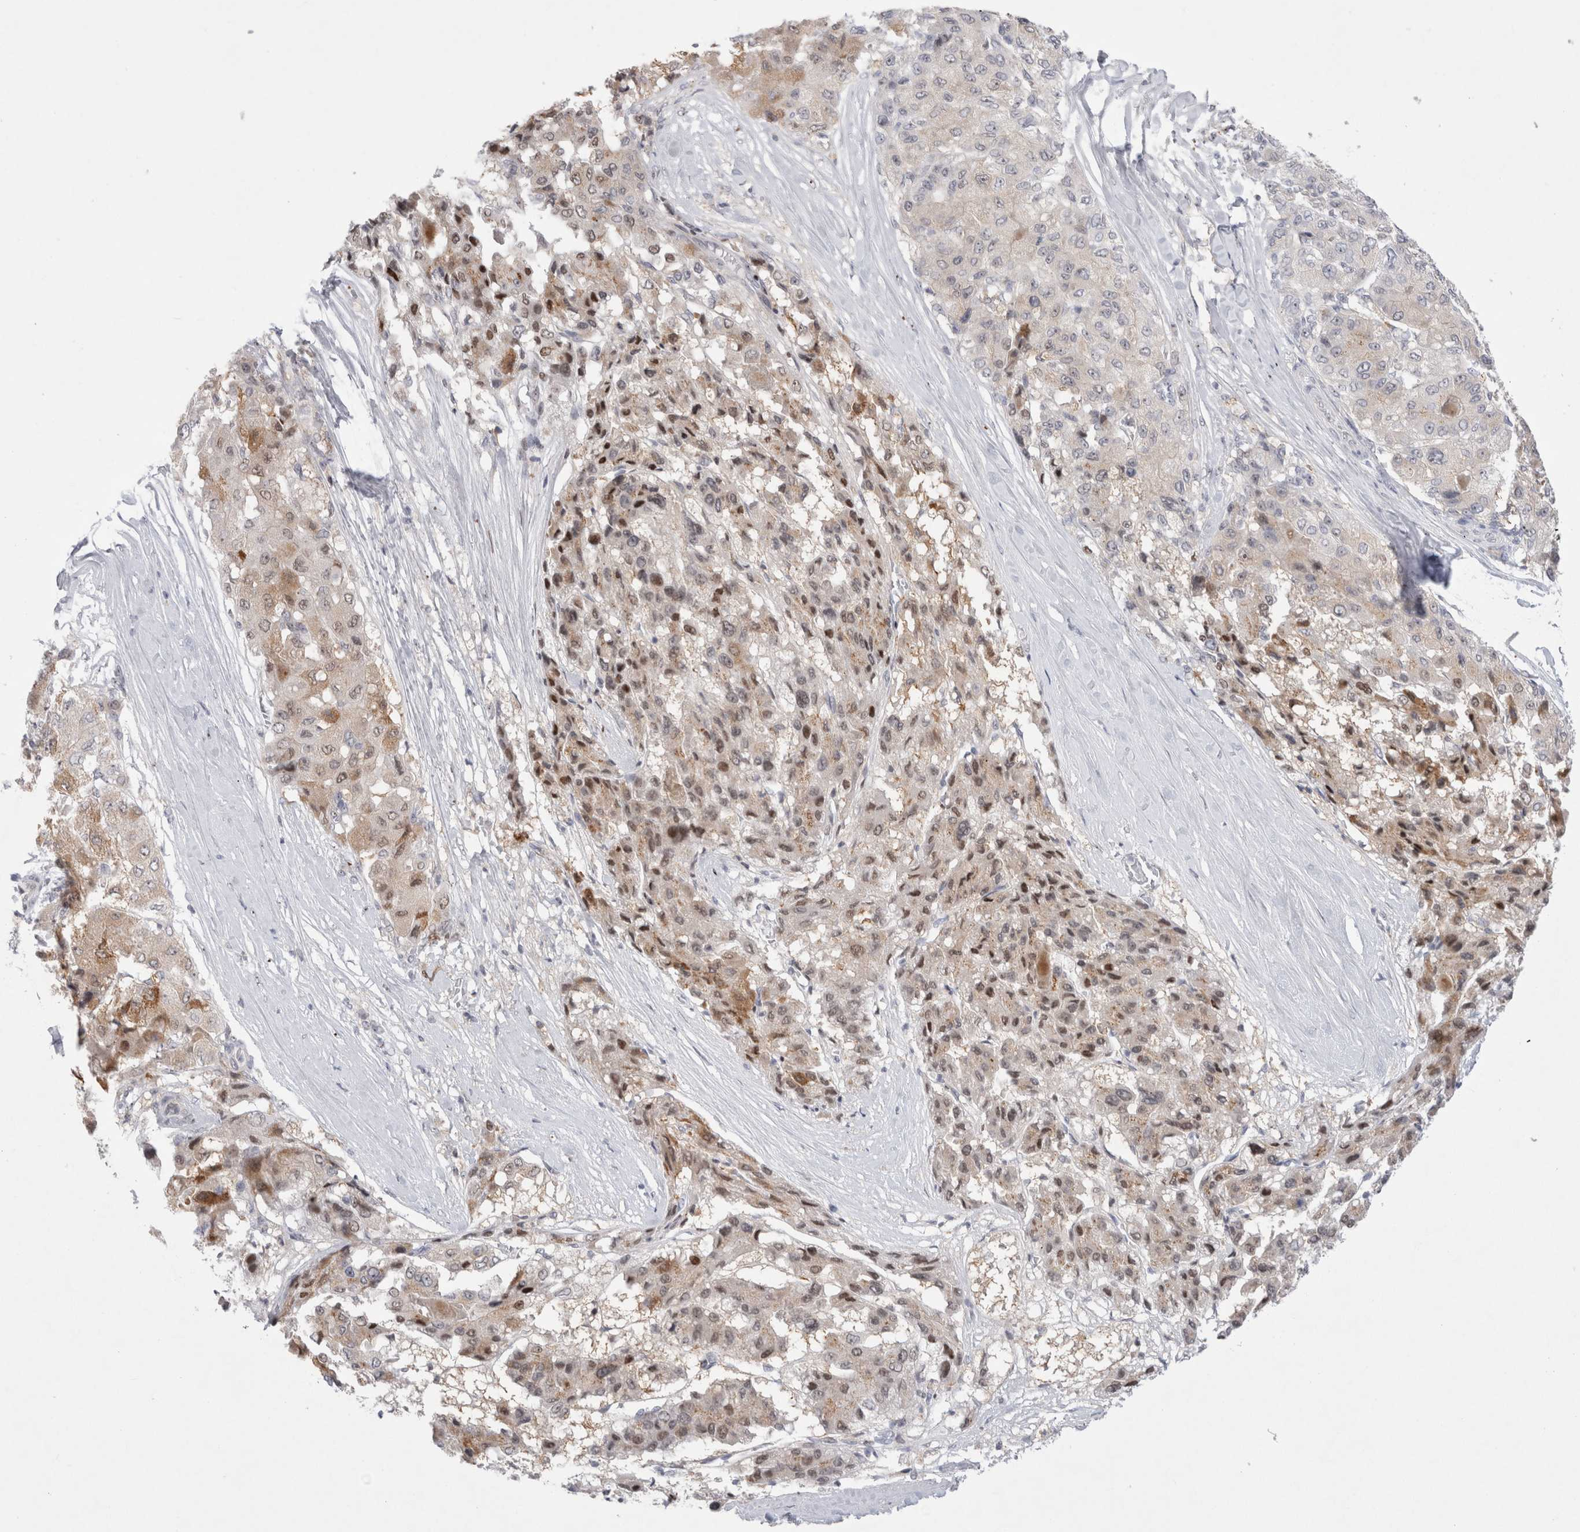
{"staining": {"intensity": "strong", "quantity": "<25%", "location": "cytoplasmic/membranous,nuclear"}, "tissue": "liver cancer", "cell_type": "Tumor cells", "image_type": "cancer", "snomed": [{"axis": "morphology", "description": "Carcinoma, Hepatocellular, NOS"}, {"axis": "topography", "description": "Liver"}], "caption": "A histopathology image of hepatocellular carcinoma (liver) stained for a protein exhibits strong cytoplasmic/membranous and nuclear brown staining in tumor cells. The staining was performed using DAB to visualize the protein expression in brown, while the nuclei were stained in blue with hematoxylin (Magnification: 20x).", "gene": "CERS5", "patient": {"sex": "male", "age": 80}}